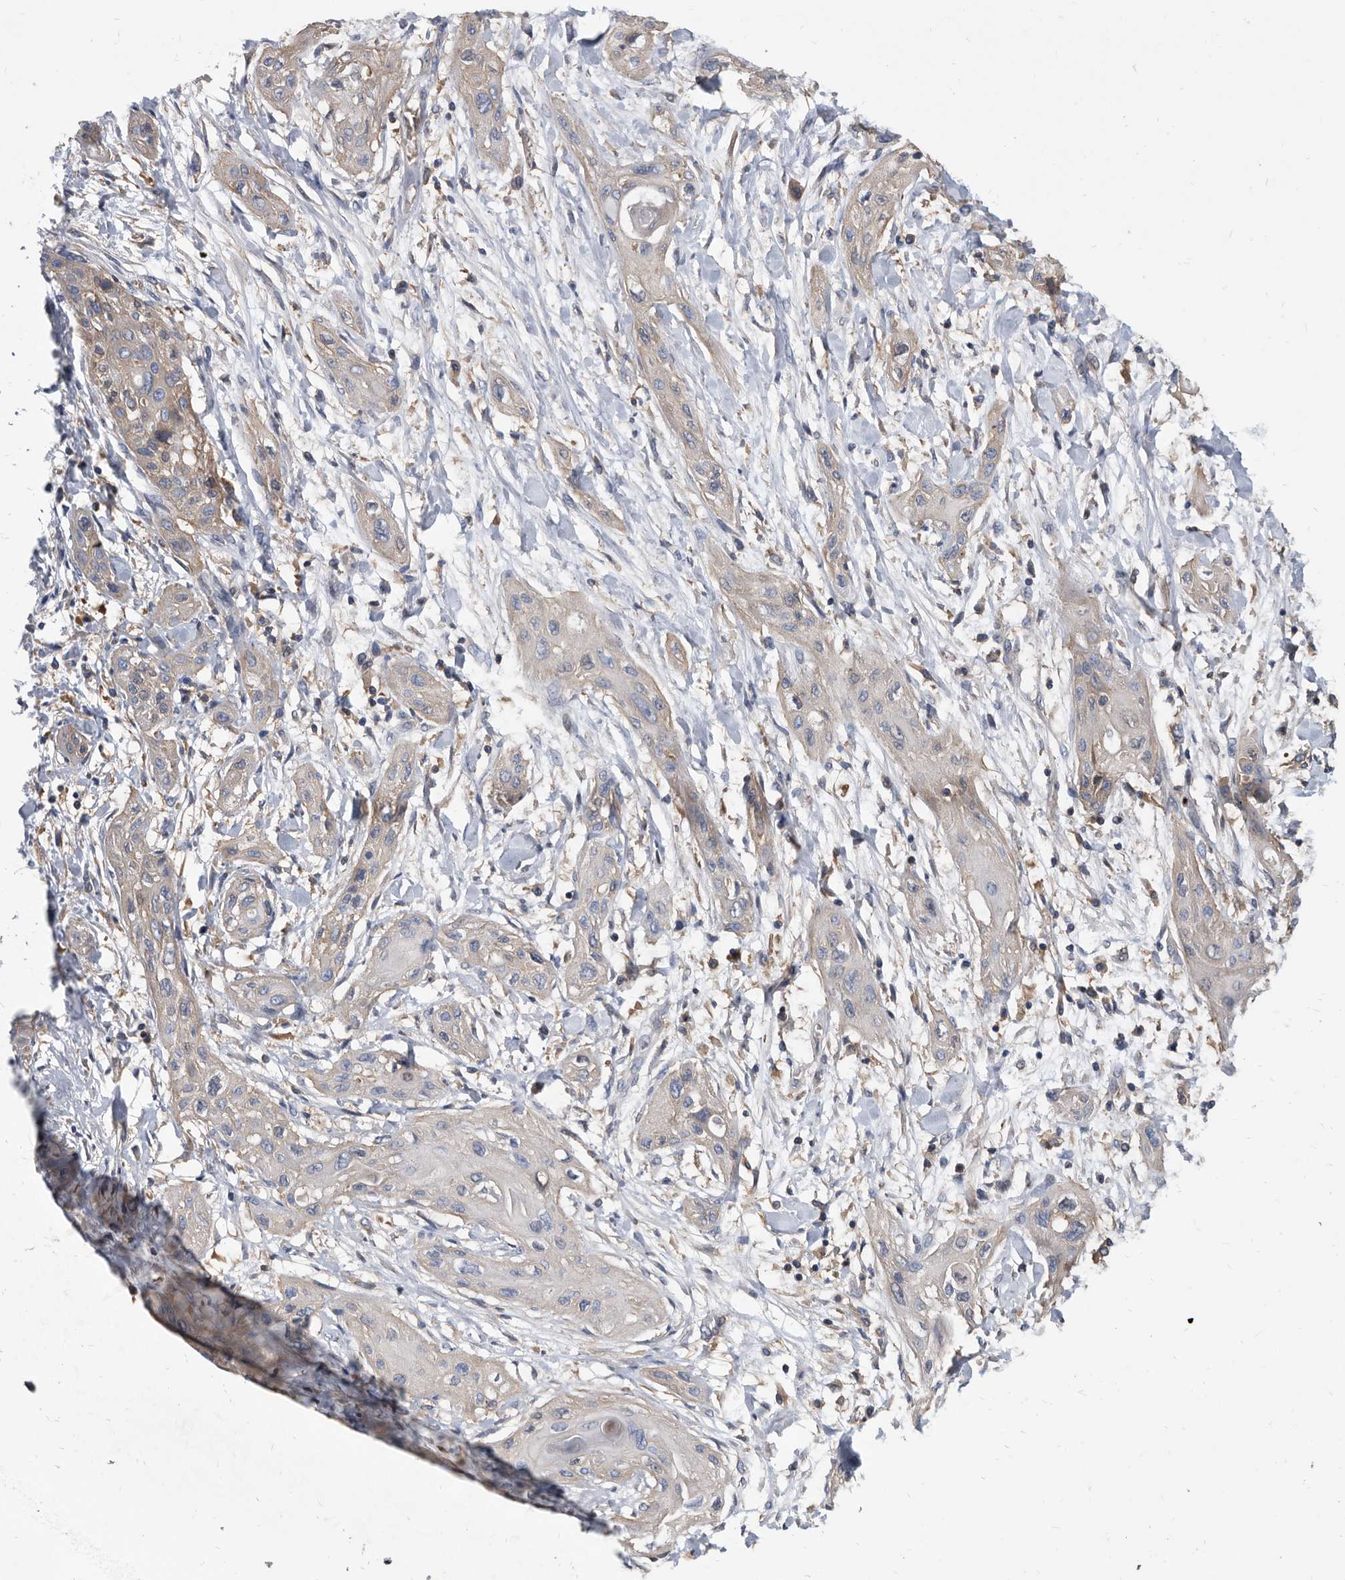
{"staining": {"intensity": "weak", "quantity": "<25%", "location": "cytoplasmic/membranous"}, "tissue": "lung cancer", "cell_type": "Tumor cells", "image_type": "cancer", "snomed": [{"axis": "morphology", "description": "Squamous cell carcinoma, NOS"}, {"axis": "topography", "description": "Lung"}], "caption": "Micrograph shows no protein staining in tumor cells of squamous cell carcinoma (lung) tissue. (Stains: DAB immunohistochemistry (IHC) with hematoxylin counter stain, Microscopy: brightfield microscopy at high magnification).", "gene": "APEH", "patient": {"sex": "female", "age": 47}}